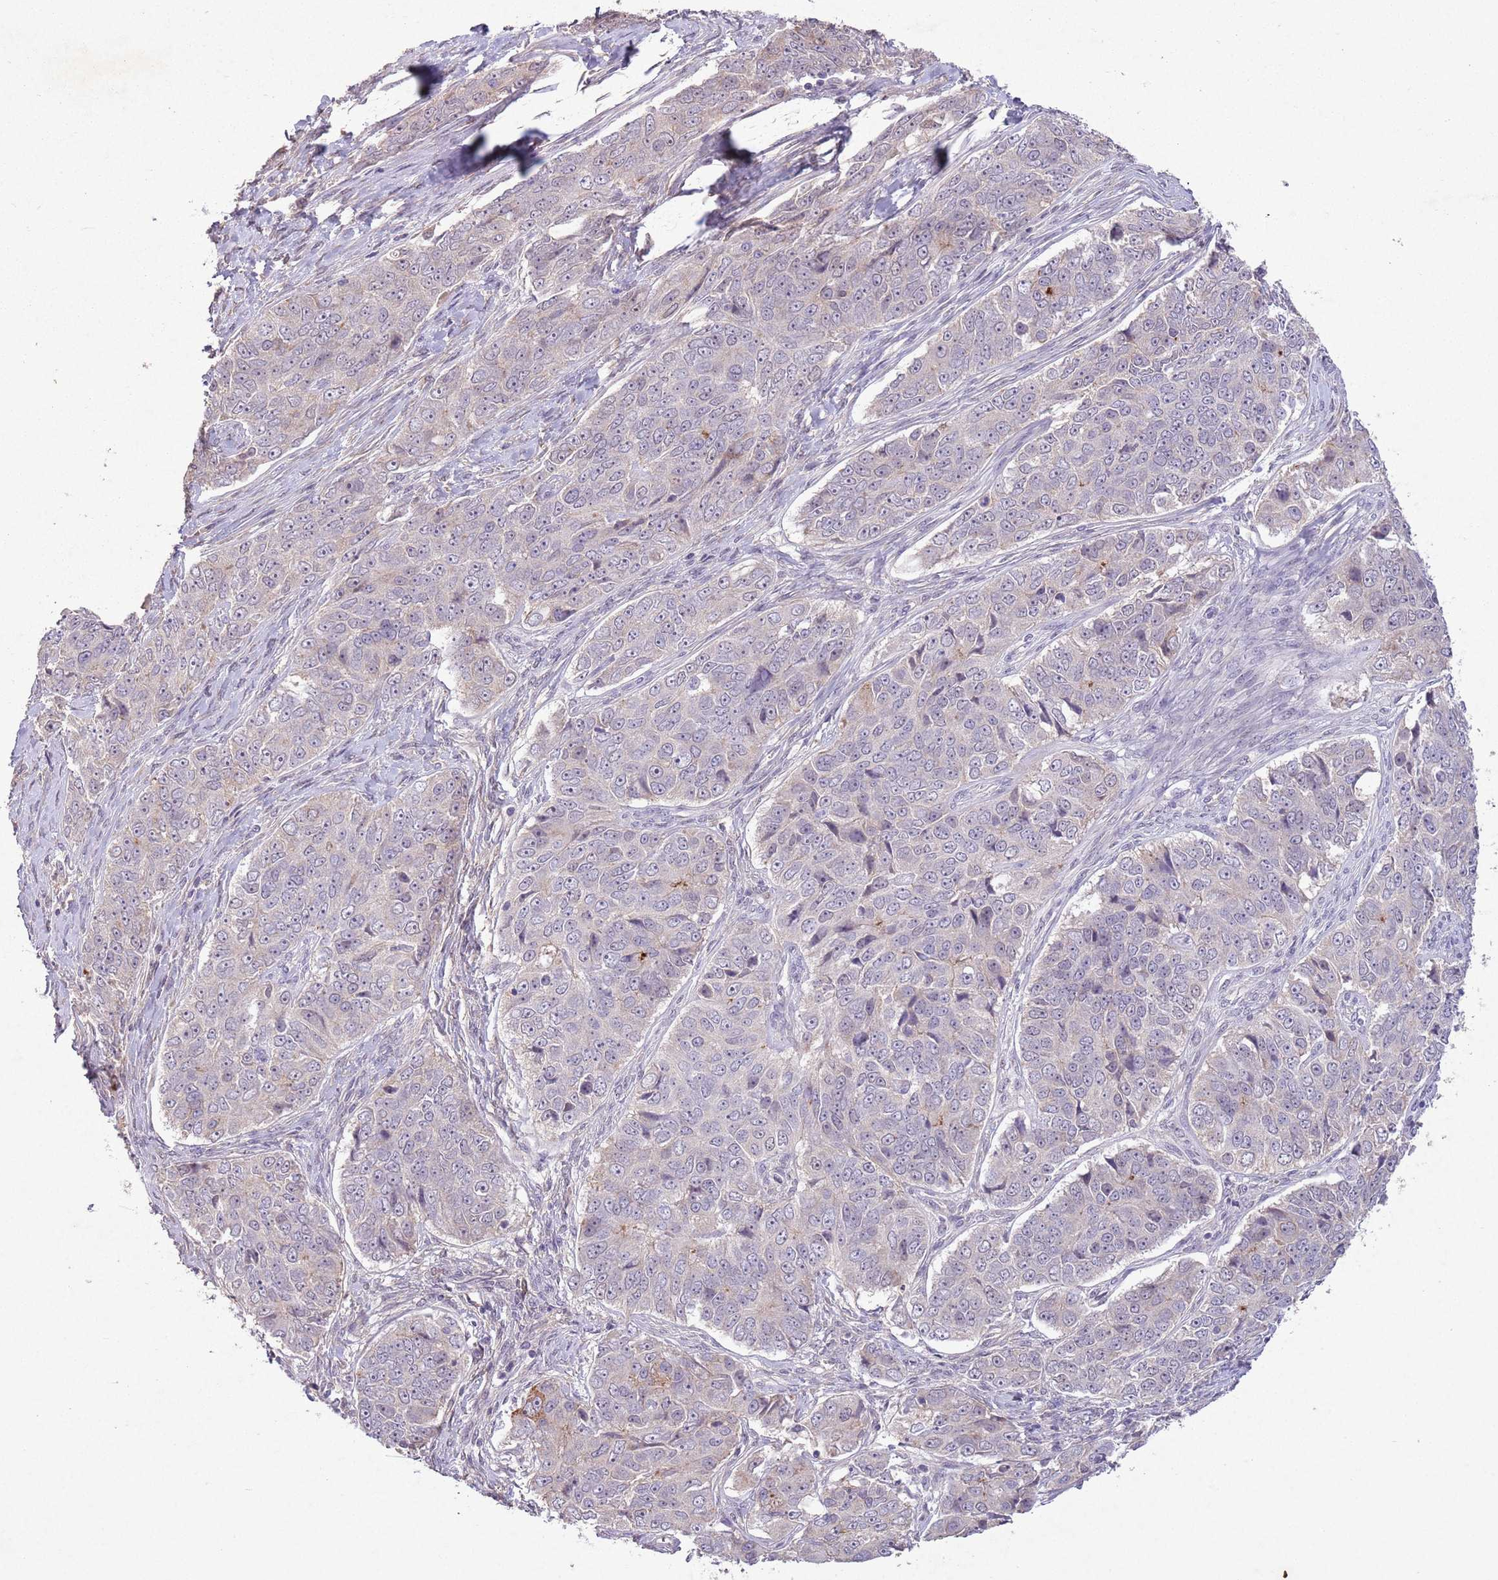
{"staining": {"intensity": "negative", "quantity": "none", "location": "none"}, "tissue": "ovarian cancer", "cell_type": "Tumor cells", "image_type": "cancer", "snomed": [{"axis": "morphology", "description": "Carcinoma, endometroid"}, {"axis": "topography", "description": "Ovary"}], "caption": "A high-resolution image shows immunohistochemistry staining of ovarian cancer (endometroid carcinoma), which displays no significant expression in tumor cells.", "gene": "CCNI", "patient": {"sex": "female", "age": 51}}